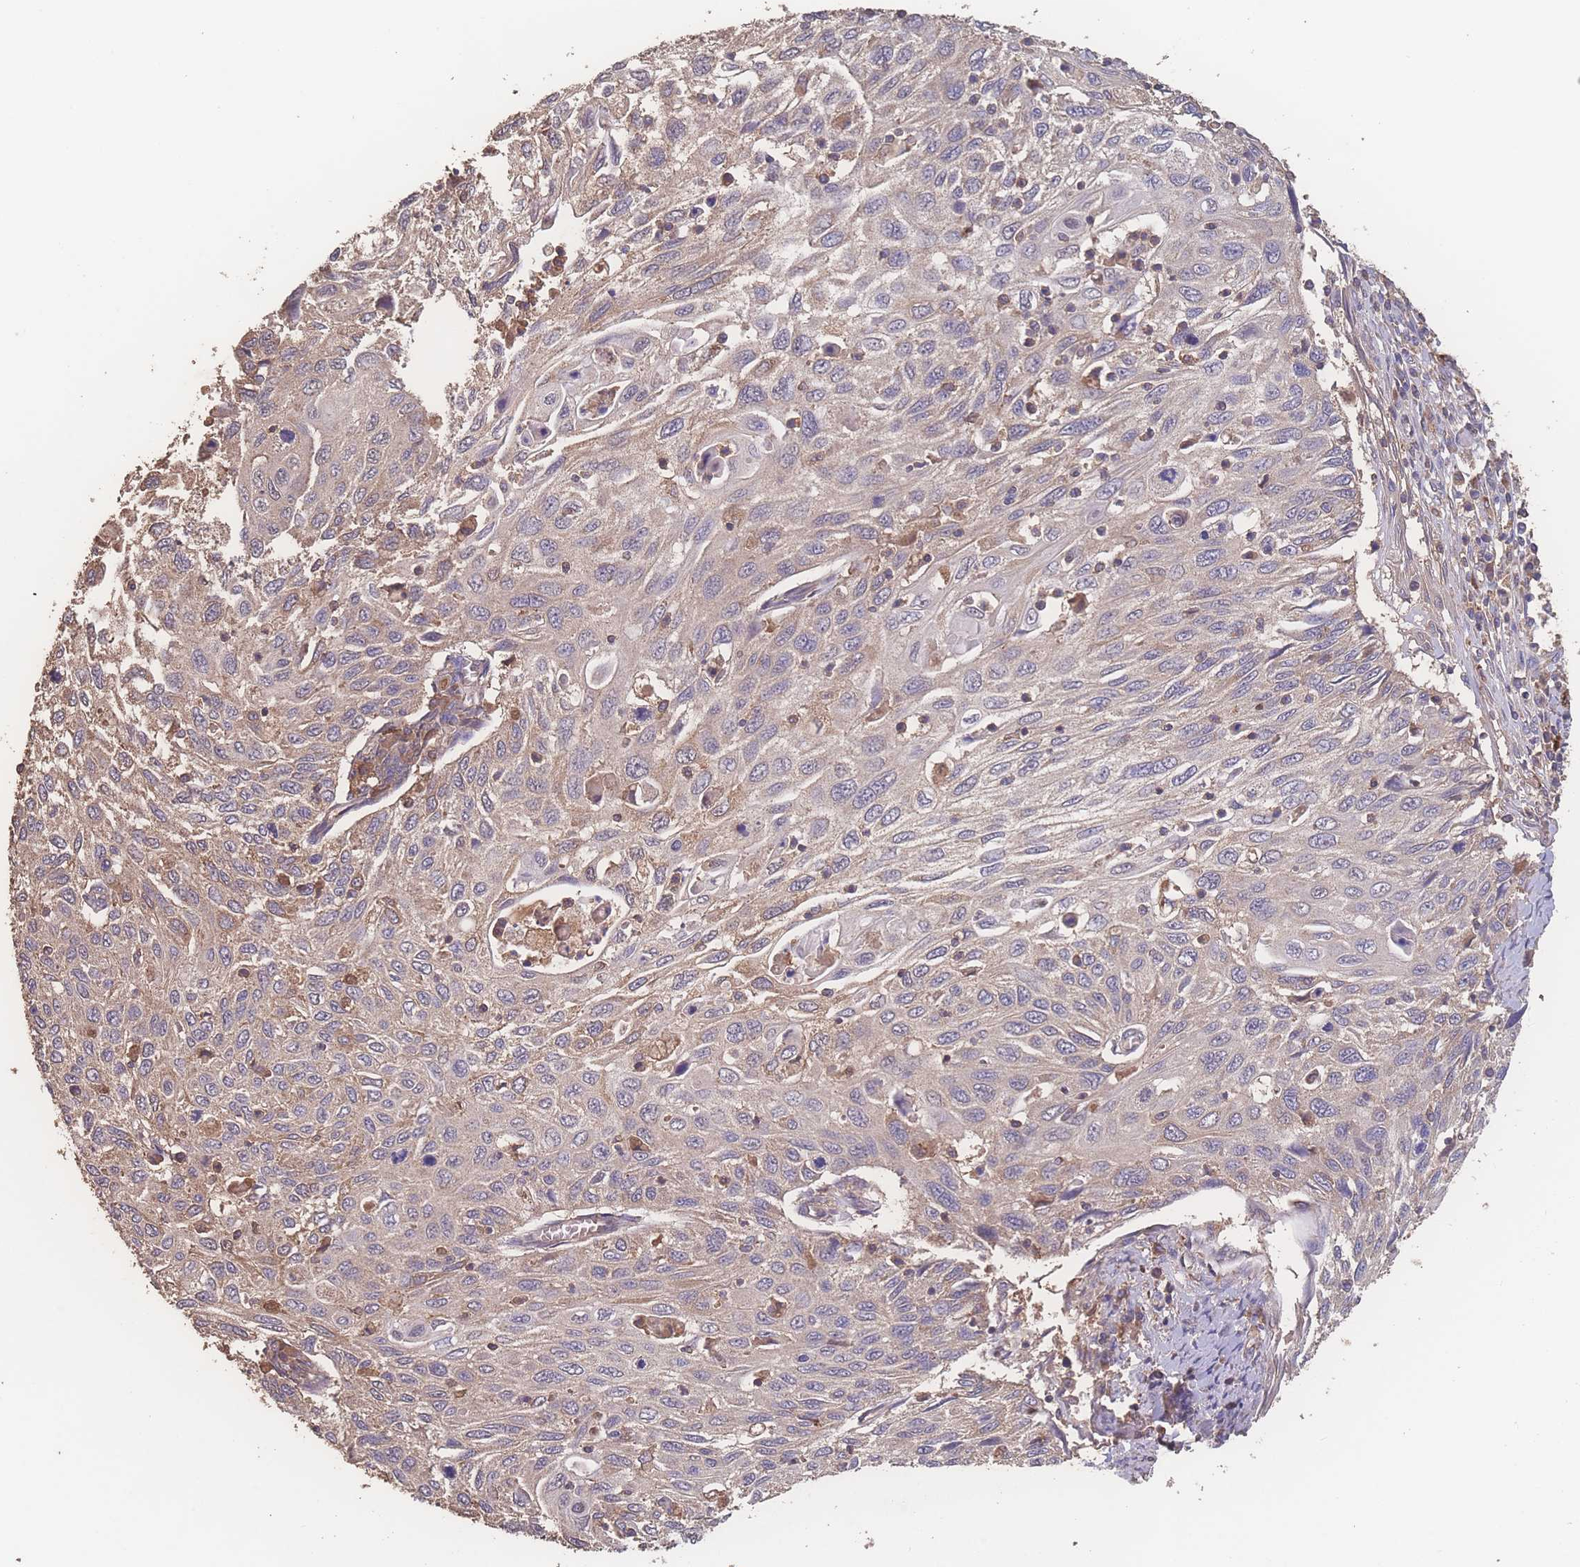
{"staining": {"intensity": "weak", "quantity": "<25%", "location": "cytoplasmic/membranous"}, "tissue": "cervical cancer", "cell_type": "Tumor cells", "image_type": "cancer", "snomed": [{"axis": "morphology", "description": "Squamous cell carcinoma, NOS"}, {"axis": "topography", "description": "Cervix"}], "caption": "An immunohistochemistry photomicrograph of cervical cancer (squamous cell carcinoma) is shown. There is no staining in tumor cells of cervical cancer (squamous cell carcinoma). (DAB IHC visualized using brightfield microscopy, high magnification).", "gene": "ATXN10", "patient": {"sex": "female", "age": 70}}